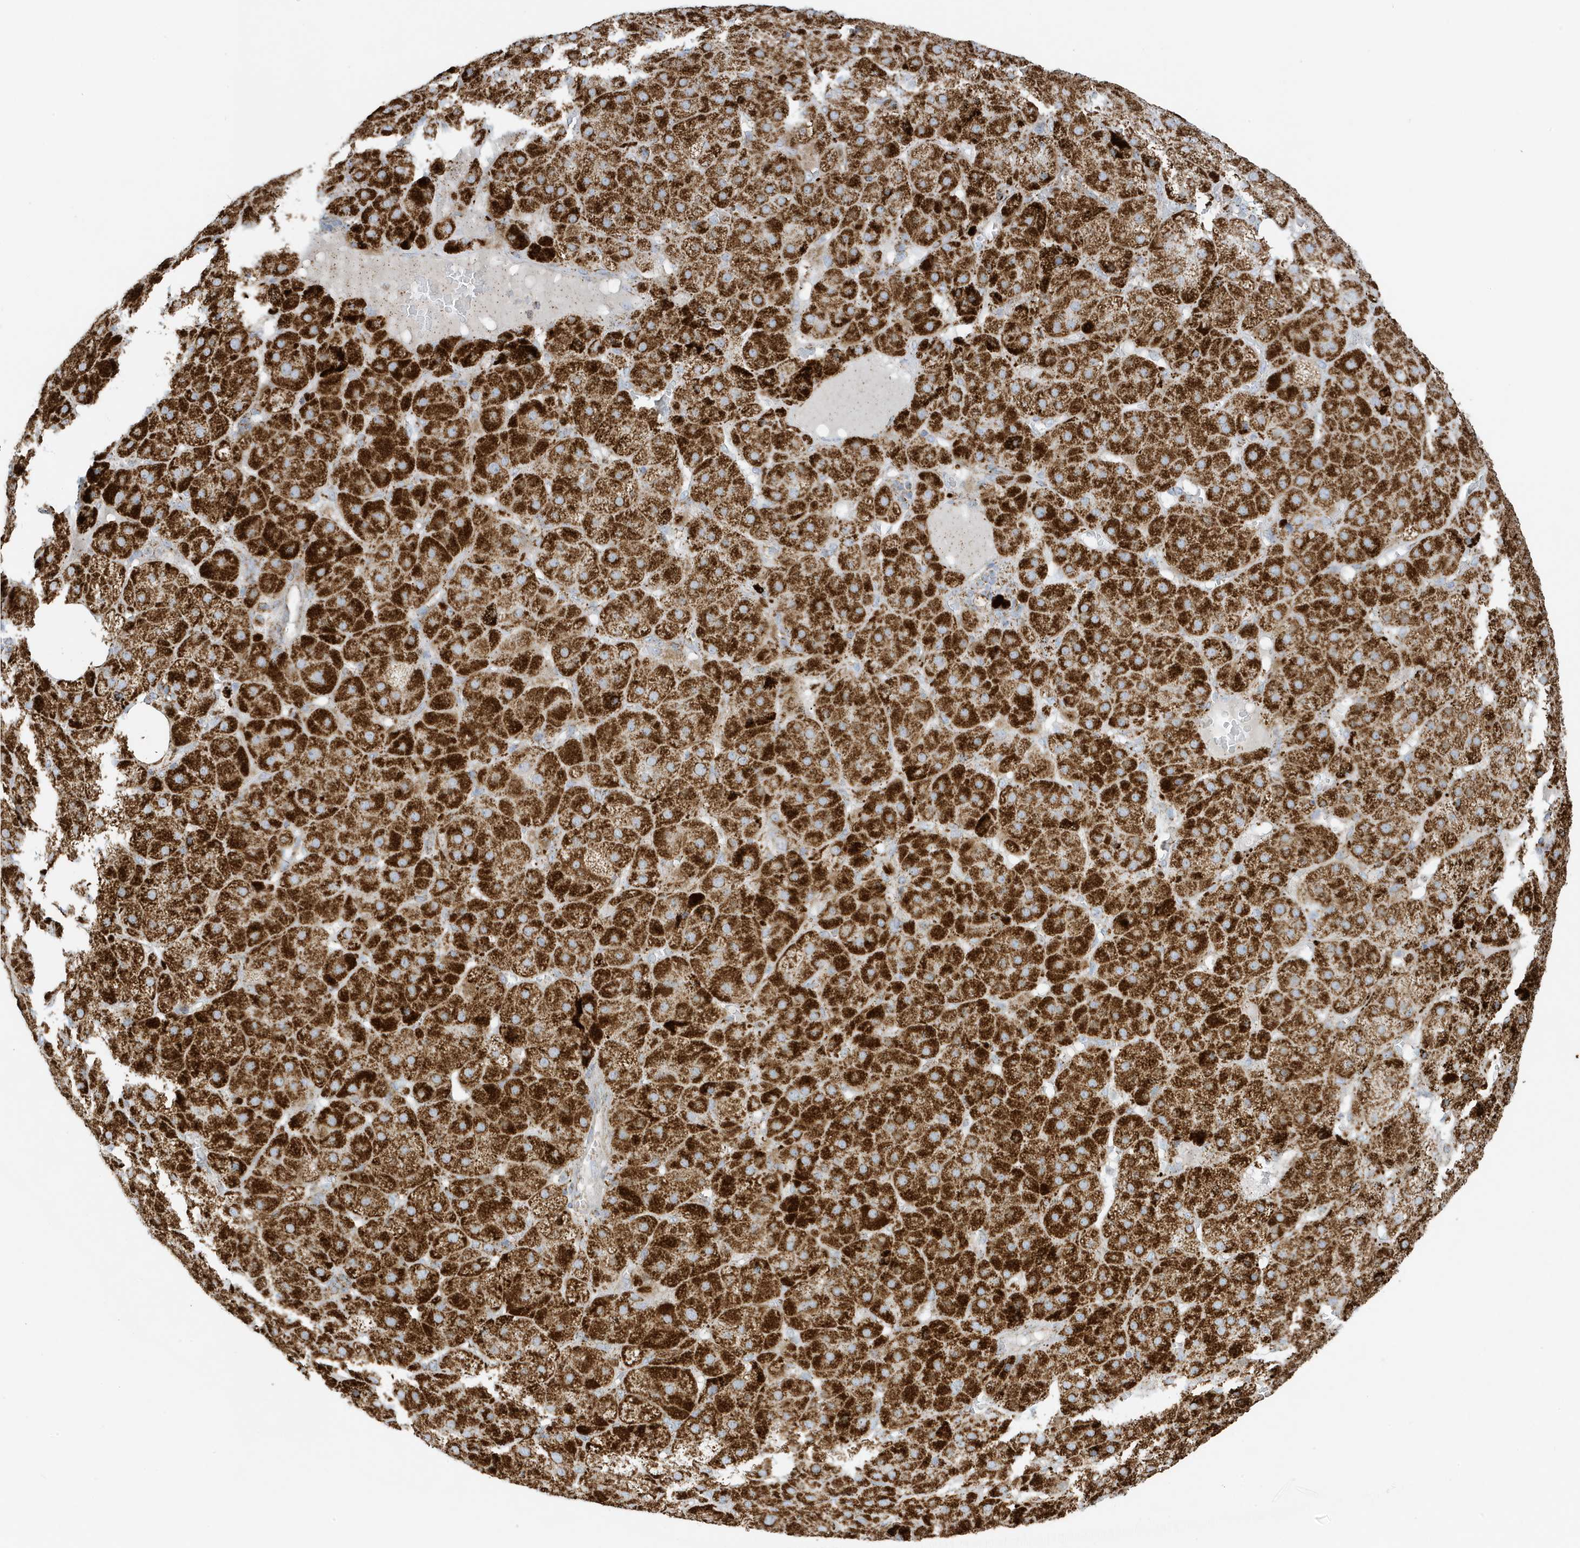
{"staining": {"intensity": "strong", "quantity": ">75%", "location": "cytoplasmic/membranous"}, "tissue": "adrenal gland", "cell_type": "Glandular cells", "image_type": "normal", "snomed": [{"axis": "morphology", "description": "Normal tissue, NOS"}, {"axis": "topography", "description": "Adrenal gland"}], "caption": "Protein analysis of normal adrenal gland shows strong cytoplasmic/membranous expression in approximately >75% of glandular cells.", "gene": "ATP5ME", "patient": {"sex": "female", "age": 57}}